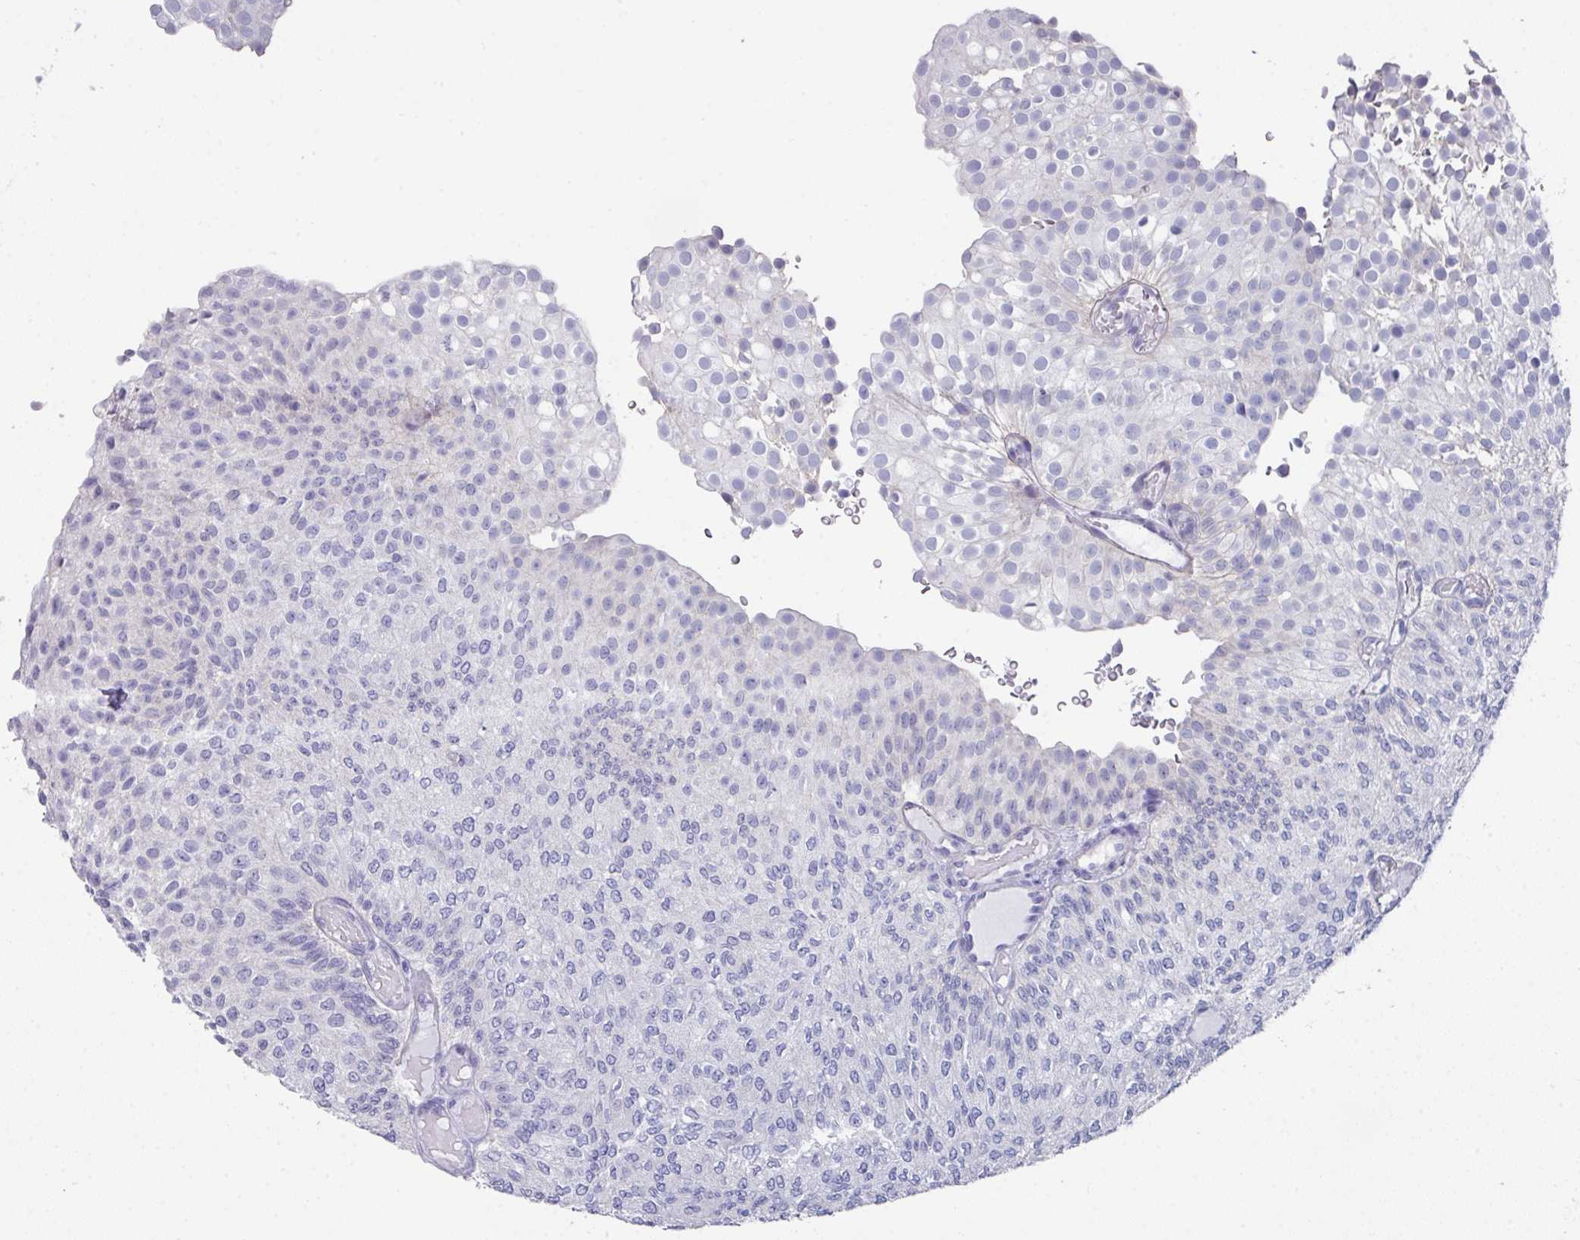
{"staining": {"intensity": "negative", "quantity": "none", "location": "none"}, "tissue": "urothelial cancer", "cell_type": "Tumor cells", "image_type": "cancer", "snomed": [{"axis": "morphology", "description": "Urothelial carcinoma, Low grade"}, {"axis": "topography", "description": "Urinary bladder"}], "caption": "Protein analysis of urothelial cancer reveals no significant expression in tumor cells.", "gene": "PEX10", "patient": {"sex": "male", "age": 78}}